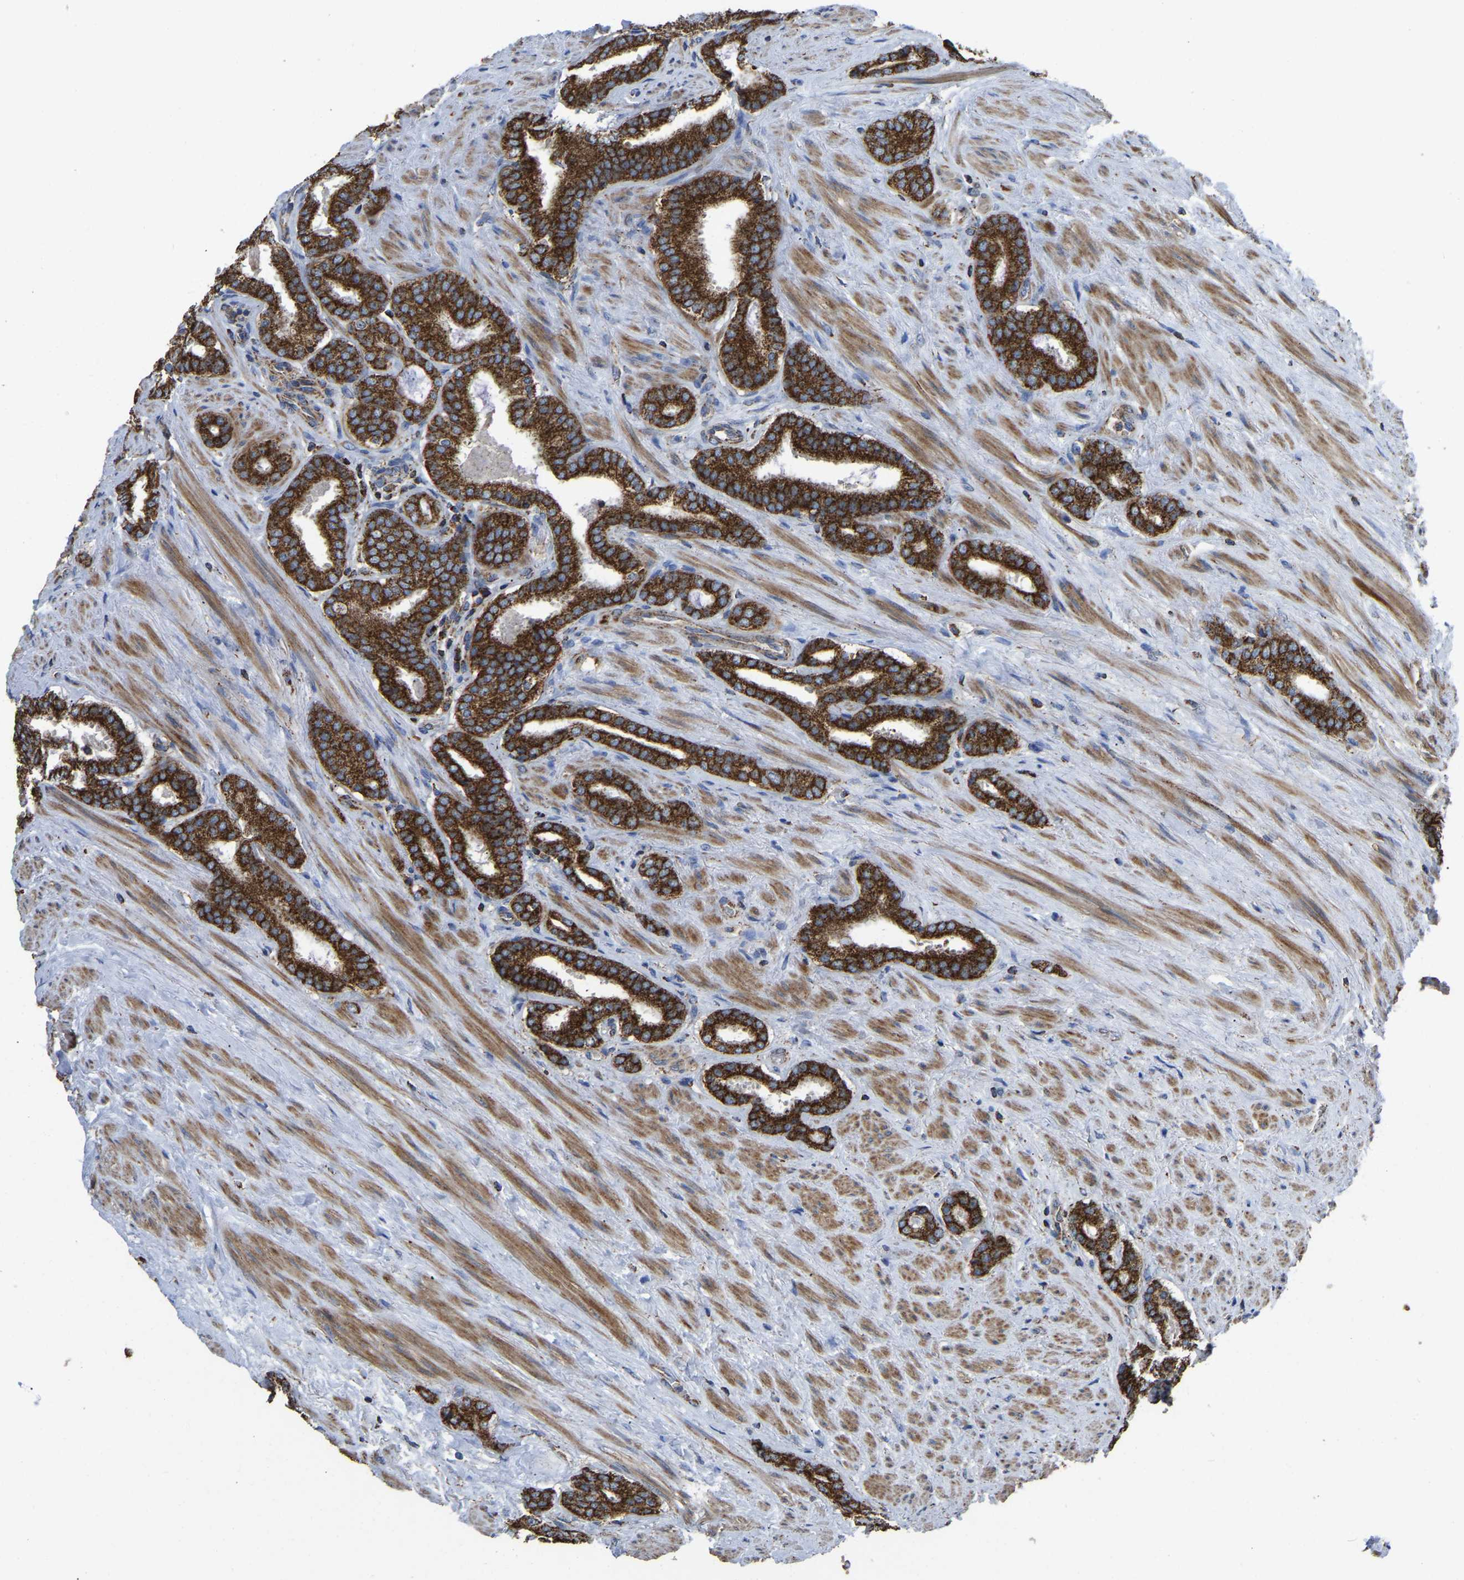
{"staining": {"intensity": "strong", "quantity": ">75%", "location": "cytoplasmic/membranous"}, "tissue": "prostate cancer", "cell_type": "Tumor cells", "image_type": "cancer", "snomed": [{"axis": "morphology", "description": "Adenocarcinoma, Low grade"}, {"axis": "topography", "description": "Prostate"}], "caption": "Immunohistochemistry (IHC) (DAB (3,3'-diaminobenzidine)) staining of human low-grade adenocarcinoma (prostate) shows strong cytoplasmic/membranous protein expression in approximately >75% of tumor cells.", "gene": "ETFA", "patient": {"sex": "male", "age": 69}}